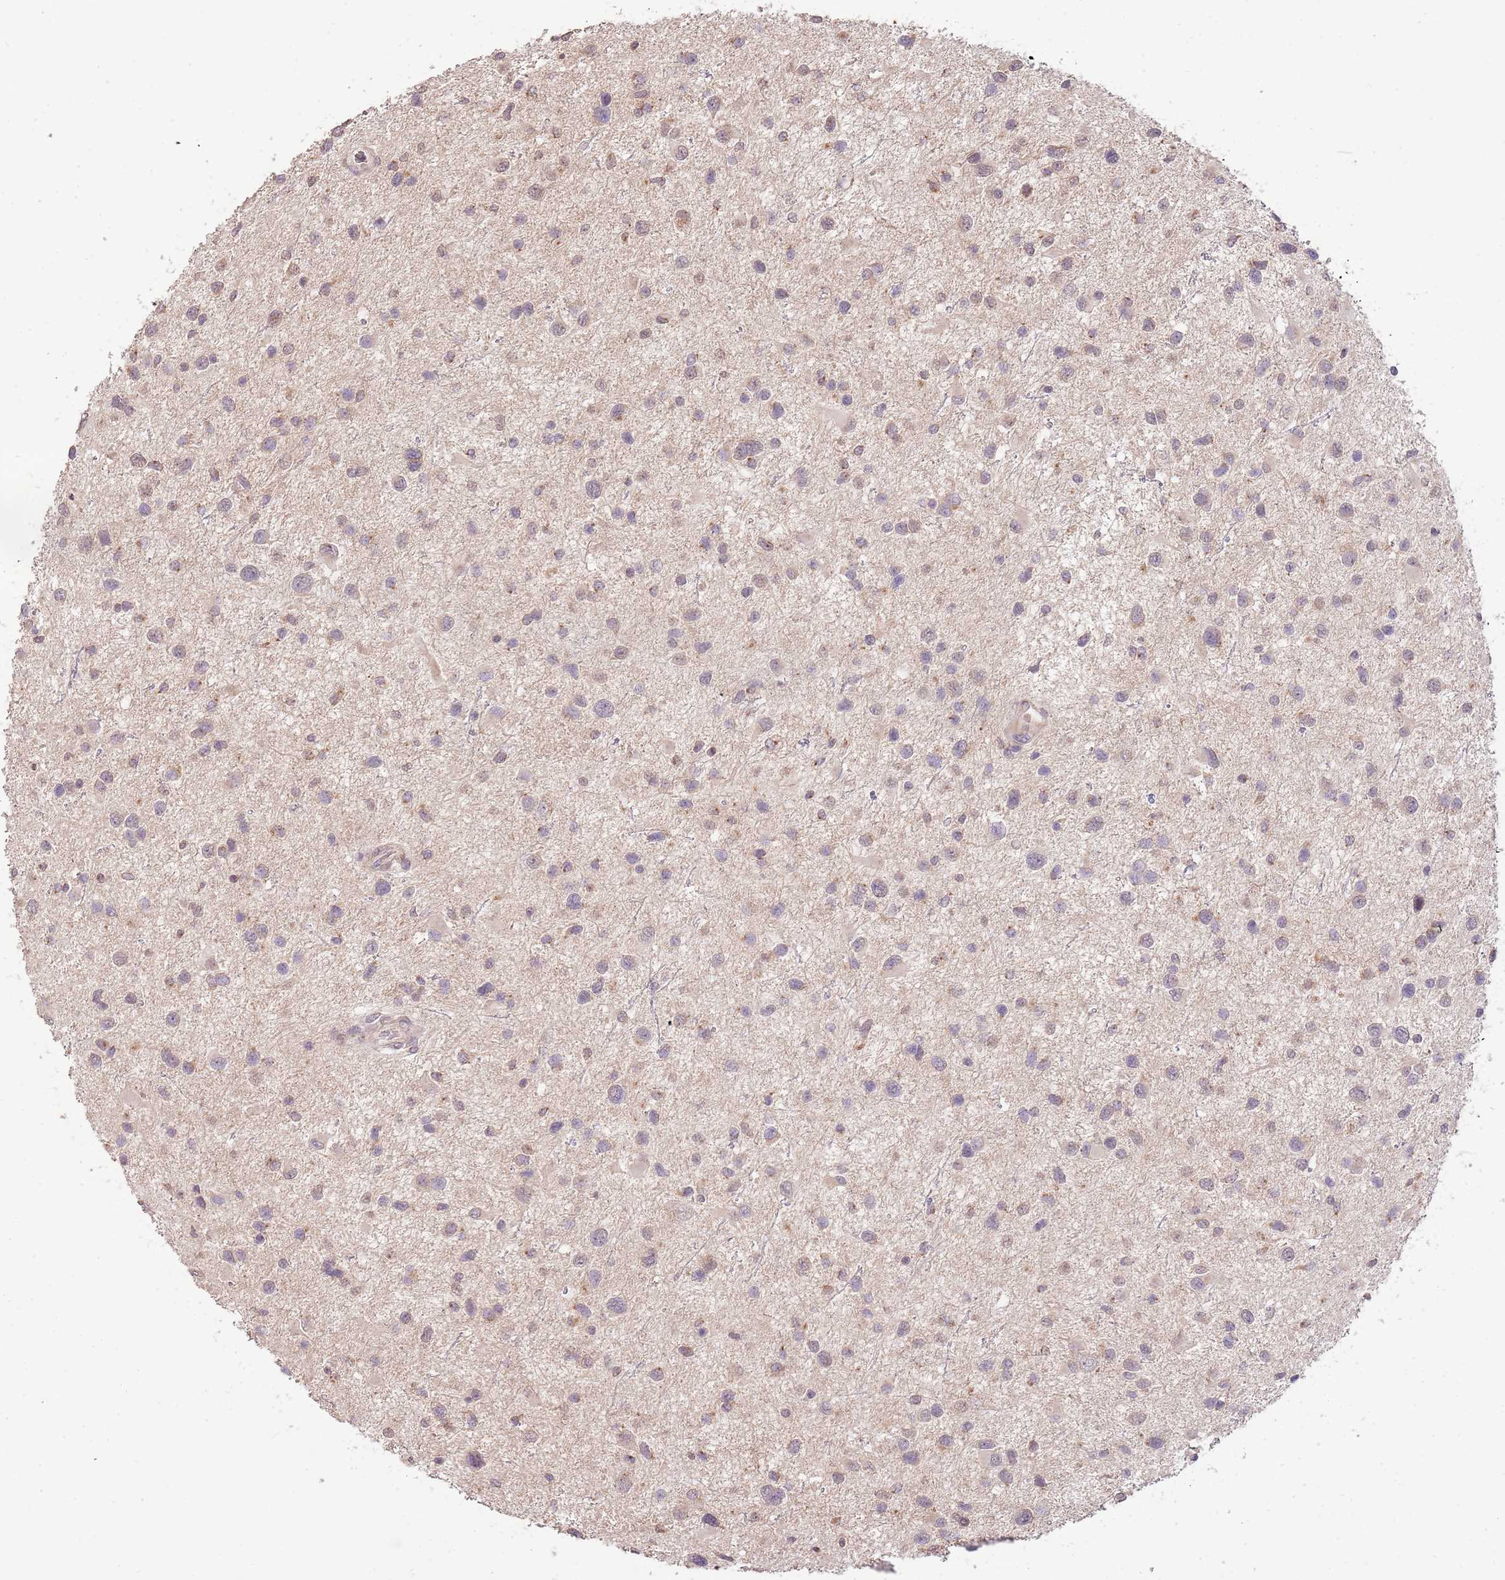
{"staining": {"intensity": "moderate", "quantity": "25%-75%", "location": "cytoplasmic/membranous,nuclear"}, "tissue": "glioma", "cell_type": "Tumor cells", "image_type": "cancer", "snomed": [{"axis": "morphology", "description": "Glioma, malignant, Low grade"}, {"axis": "topography", "description": "Brain"}], "caption": "Brown immunohistochemical staining in human glioma displays moderate cytoplasmic/membranous and nuclear expression in about 25%-75% of tumor cells.", "gene": "SLC16A4", "patient": {"sex": "female", "age": 32}}